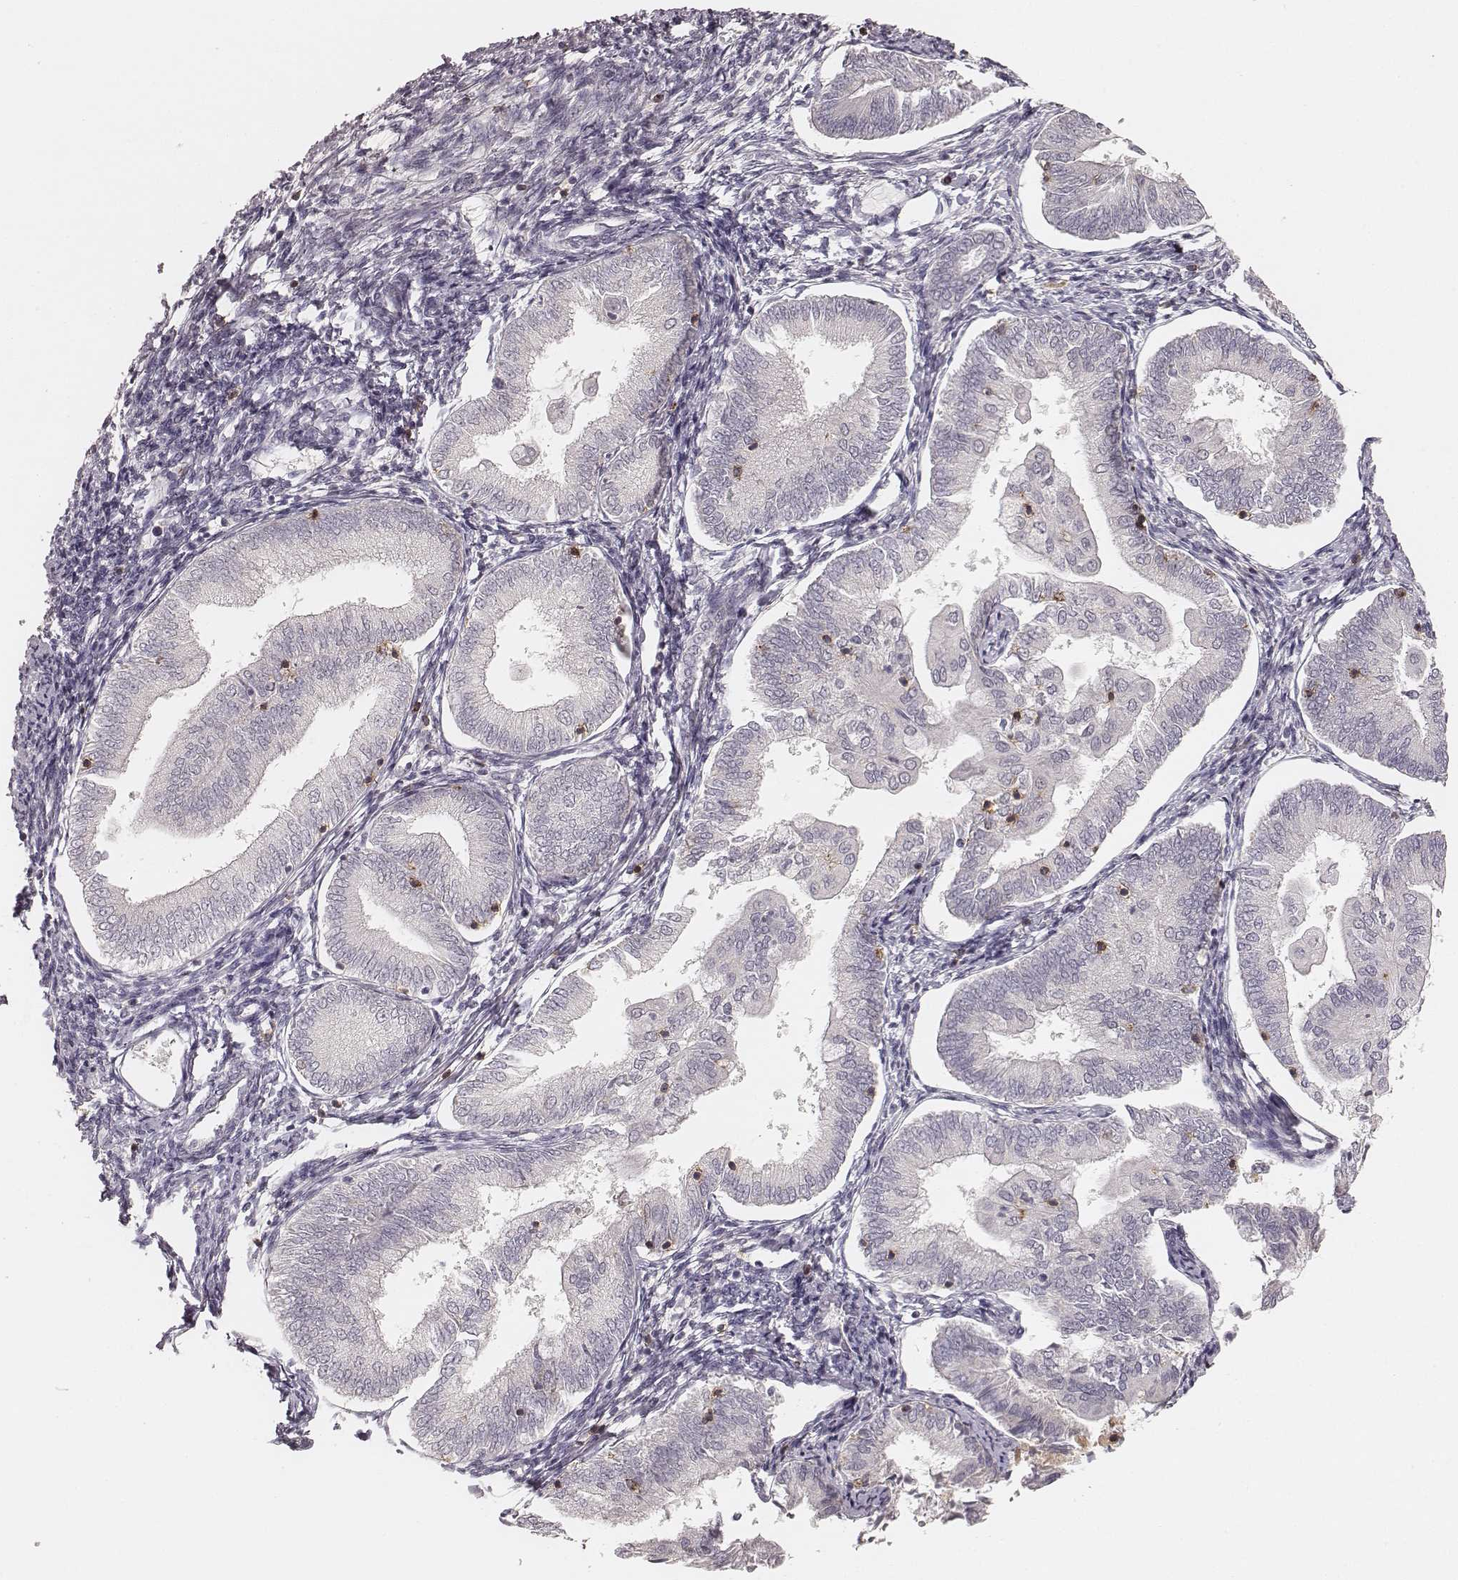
{"staining": {"intensity": "negative", "quantity": "none", "location": "none"}, "tissue": "endometrial cancer", "cell_type": "Tumor cells", "image_type": "cancer", "snomed": [{"axis": "morphology", "description": "Adenocarcinoma, NOS"}, {"axis": "topography", "description": "Endometrium"}], "caption": "DAB (3,3'-diaminobenzidine) immunohistochemical staining of endometrial cancer displays no significant expression in tumor cells.", "gene": "CD8A", "patient": {"sex": "female", "age": 55}}